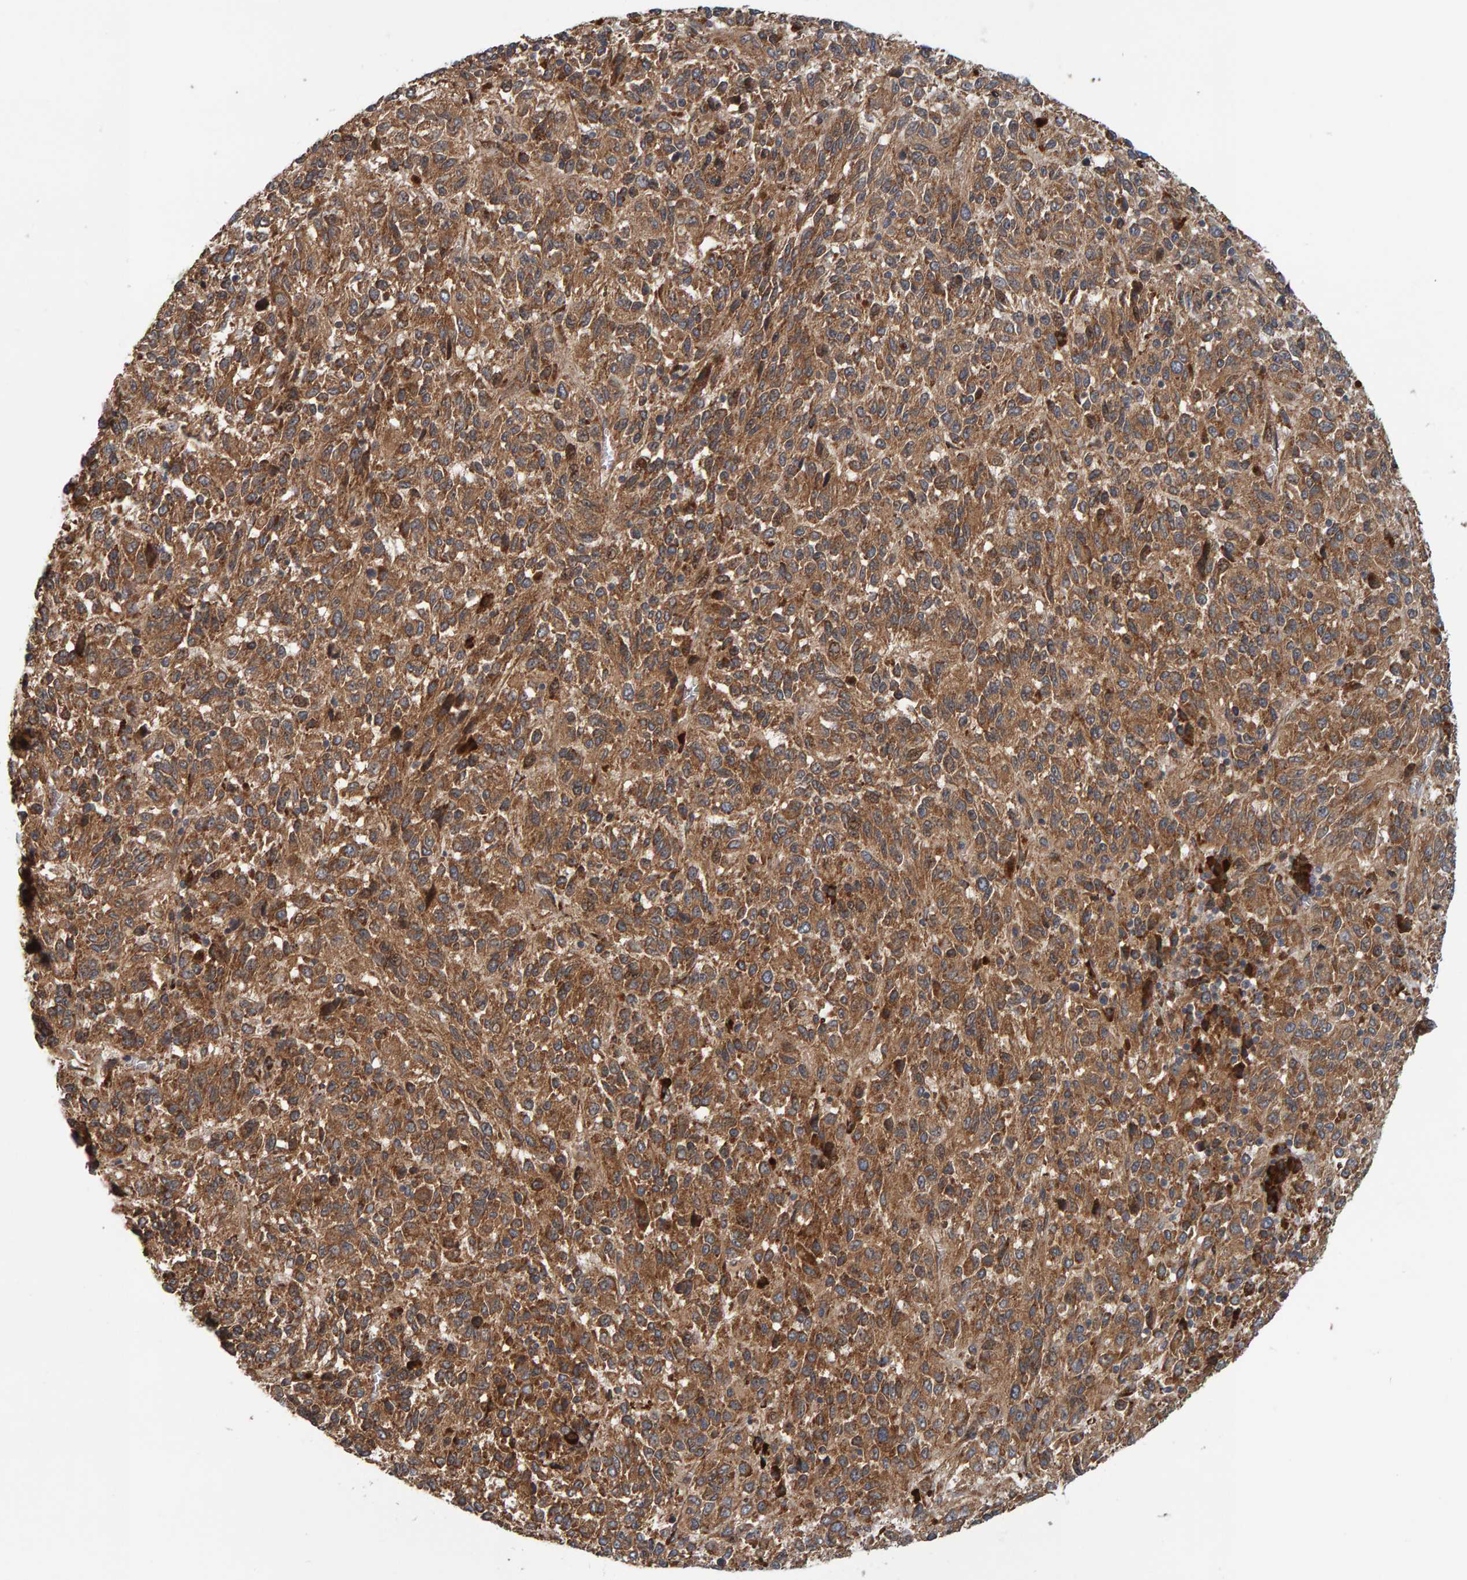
{"staining": {"intensity": "moderate", "quantity": ">75%", "location": "cytoplasmic/membranous"}, "tissue": "melanoma", "cell_type": "Tumor cells", "image_type": "cancer", "snomed": [{"axis": "morphology", "description": "Malignant melanoma, Metastatic site"}, {"axis": "topography", "description": "Lung"}], "caption": "A brown stain shows moderate cytoplasmic/membranous expression of a protein in human malignant melanoma (metastatic site) tumor cells. (brown staining indicates protein expression, while blue staining denotes nuclei).", "gene": "BAIAP2", "patient": {"sex": "male", "age": 64}}